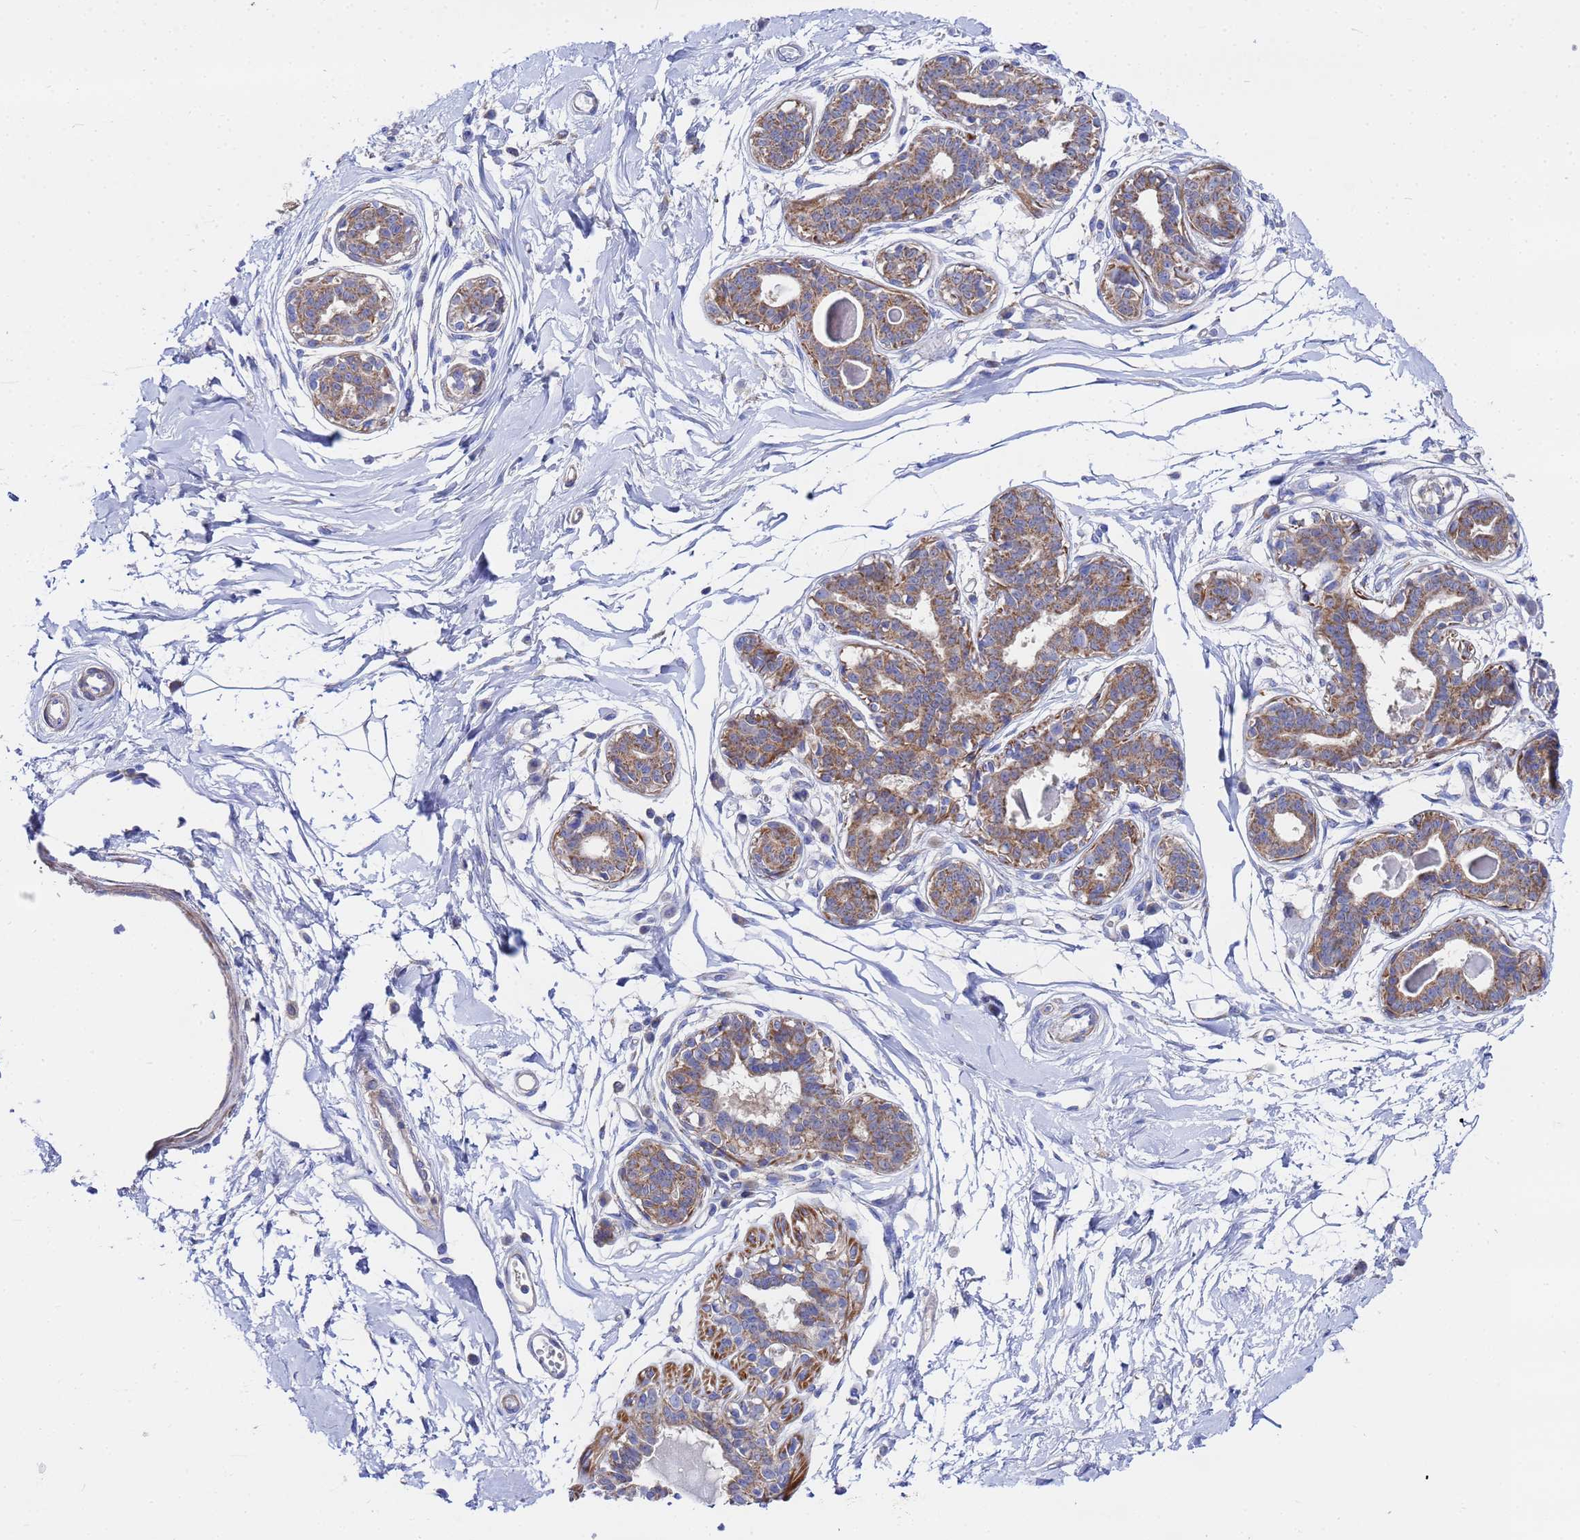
{"staining": {"intensity": "negative", "quantity": "none", "location": "none"}, "tissue": "breast", "cell_type": "Adipocytes", "image_type": "normal", "snomed": [{"axis": "morphology", "description": "Normal tissue, NOS"}, {"axis": "topography", "description": "Breast"}], "caption": "This is an immunohistochemistry histopathology image of normal breast. There is no positivity in adipocytes.", "gene": "FAHD2A", "patient": {"sex": "female", "age": 45}}